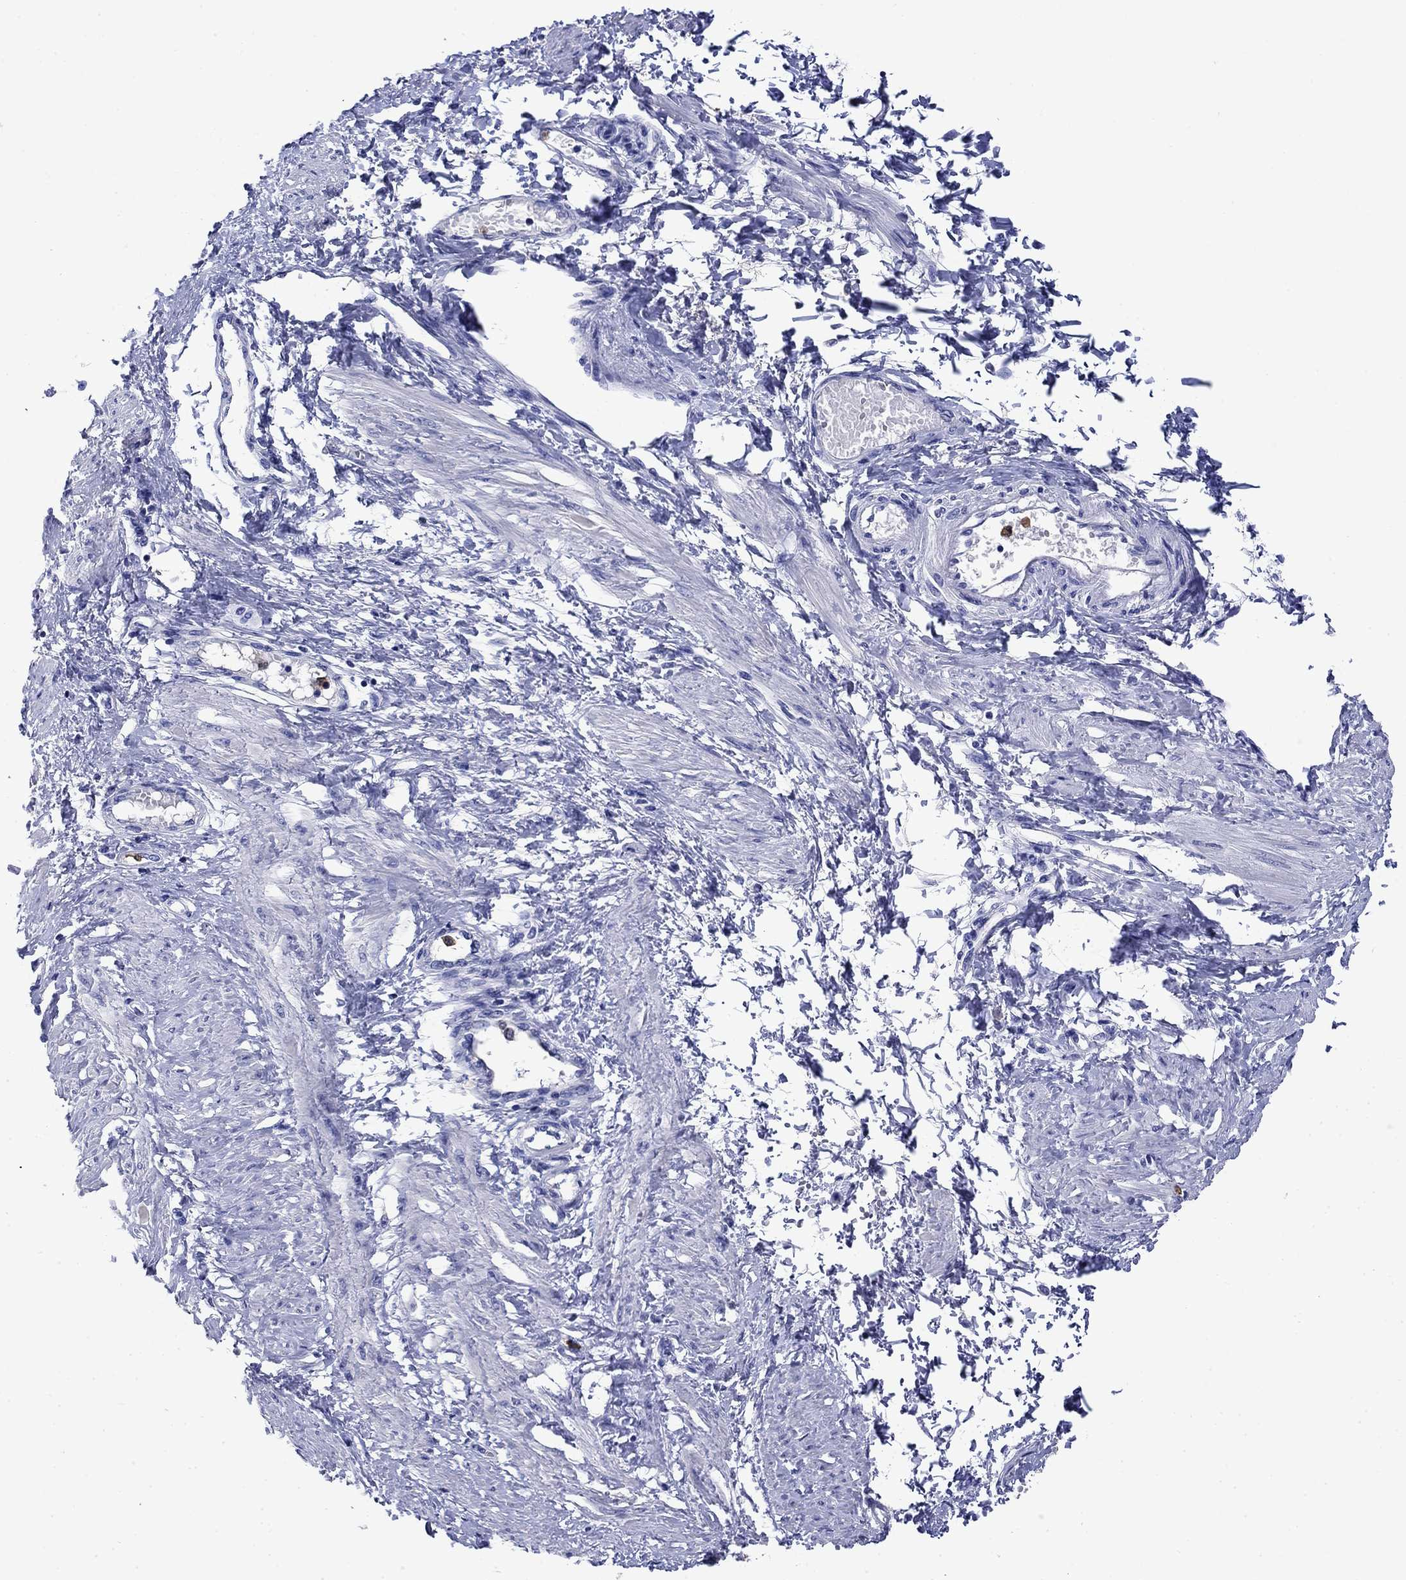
{"staining": {"intensity": "negative", "quantity": "none", "location": "none"}, "tissue": "smooth muscle", "cell_type": "Smooth muscle cells", "image_type": "normal", "snomed": [{"axis": "morphology", "description": "Normal tissue, NOS"}, {"axis": "topography", "description": "Smooth muscle"}, {"axis": "topography", "description": "Uterus"}], "caption": "High magnification brightfield microscopy of benign smooth muscle stained with DAB (brown) and counterstained with hematoxylin (blue): smooth muscle cells show no significant positivity.", "gene": "TFR2", "patient": {"sex": "female", "age": 39}}